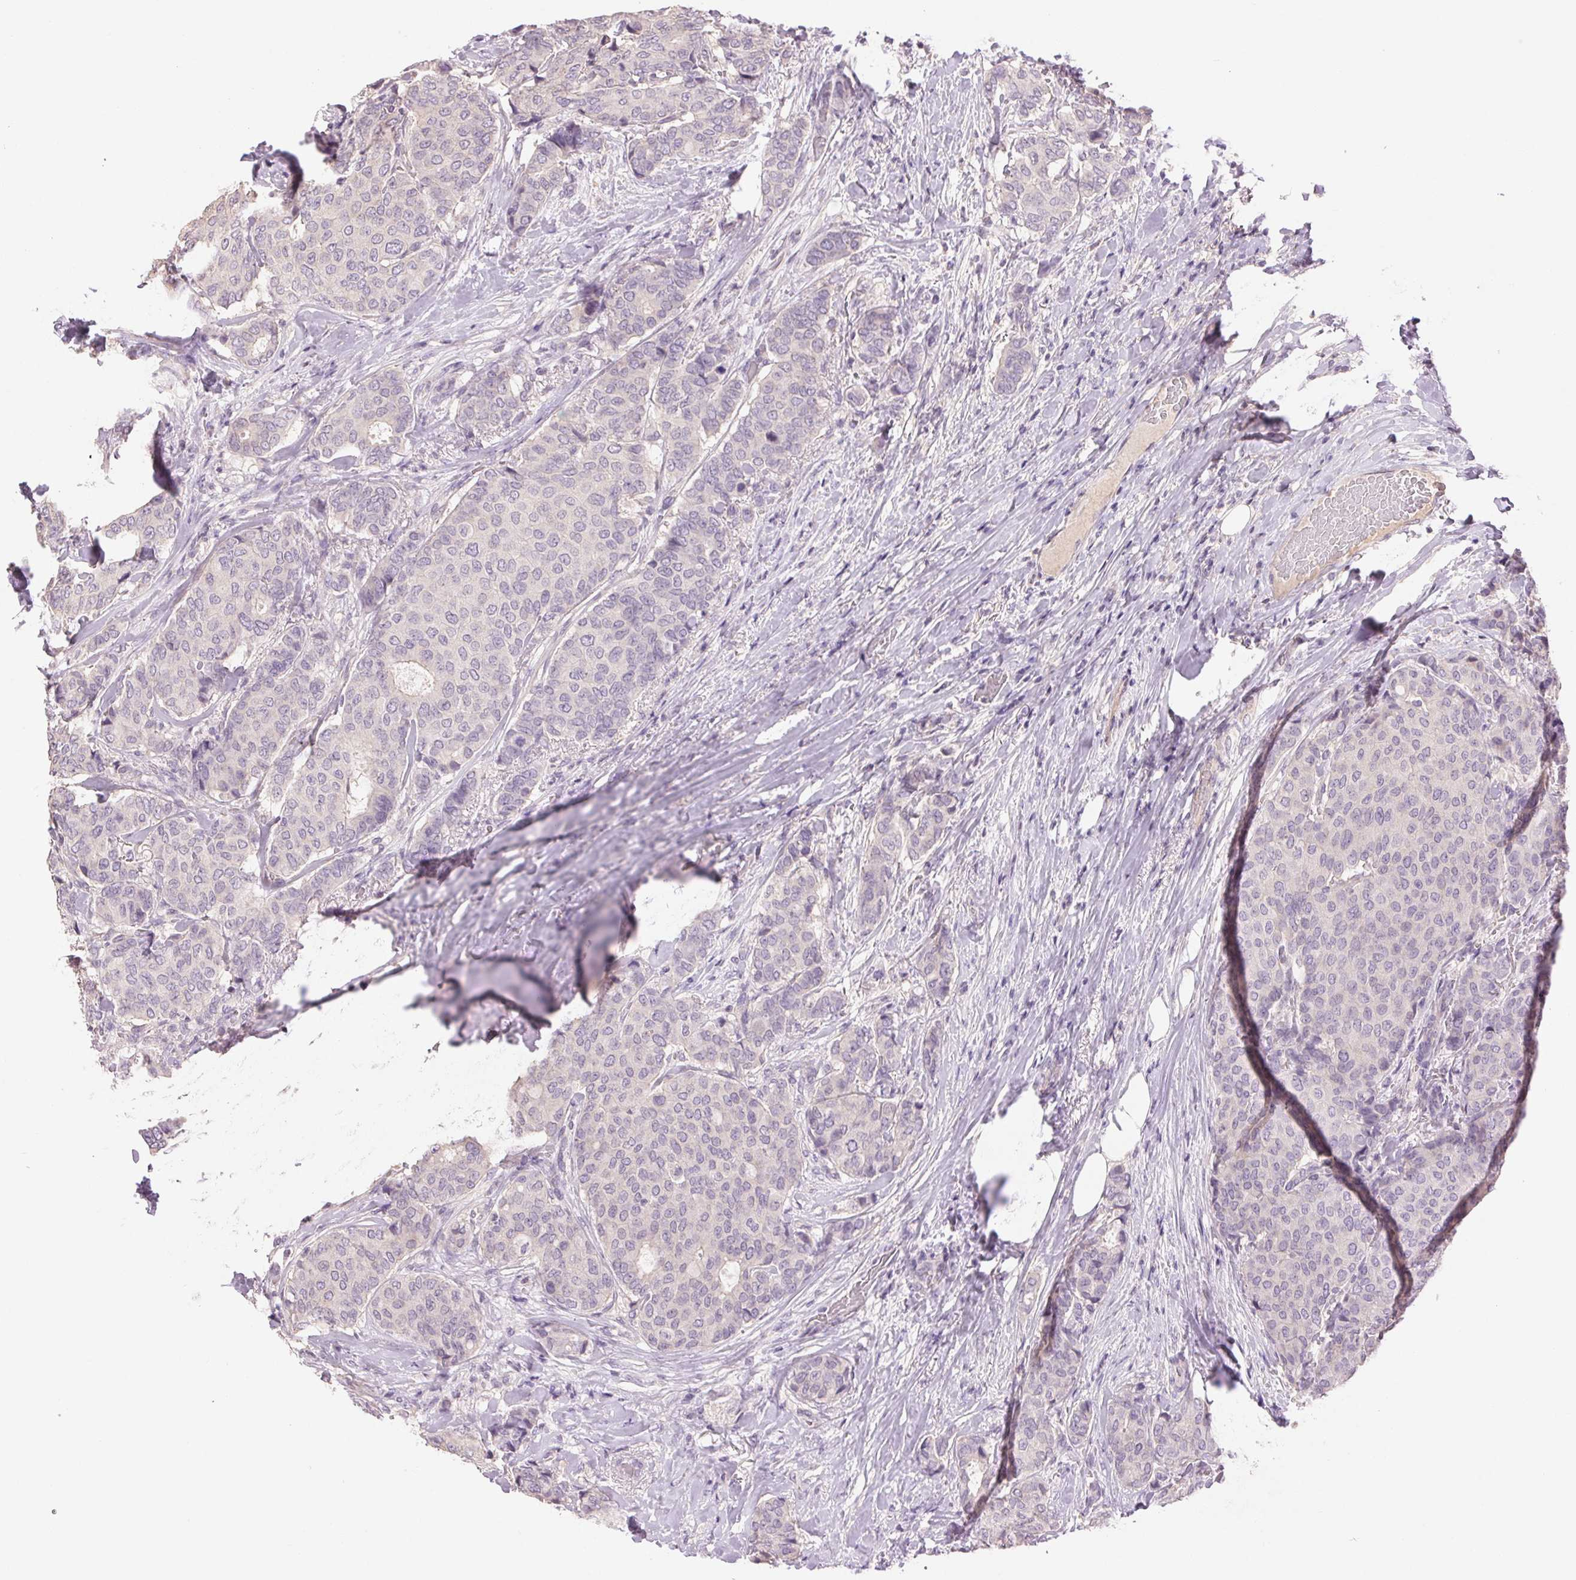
{"staining": {"intensity": "negative", "quantity": "none", "location": "none"}, "tissue": "breast cancer", "cell_type": "Tumor cells", "image_type": "cancer", "snomed": [{"axis": "morphology", "description": "Duct carcinoma"}, {"axis": "topography", "description": "Breast"}], "caption": "The micrograph demonstrates no staining of tumor cells in infiltrating ductal carcinoma (breast).", "gene": "FXYD4", "patient": {"sex": "female", "age": 75}}